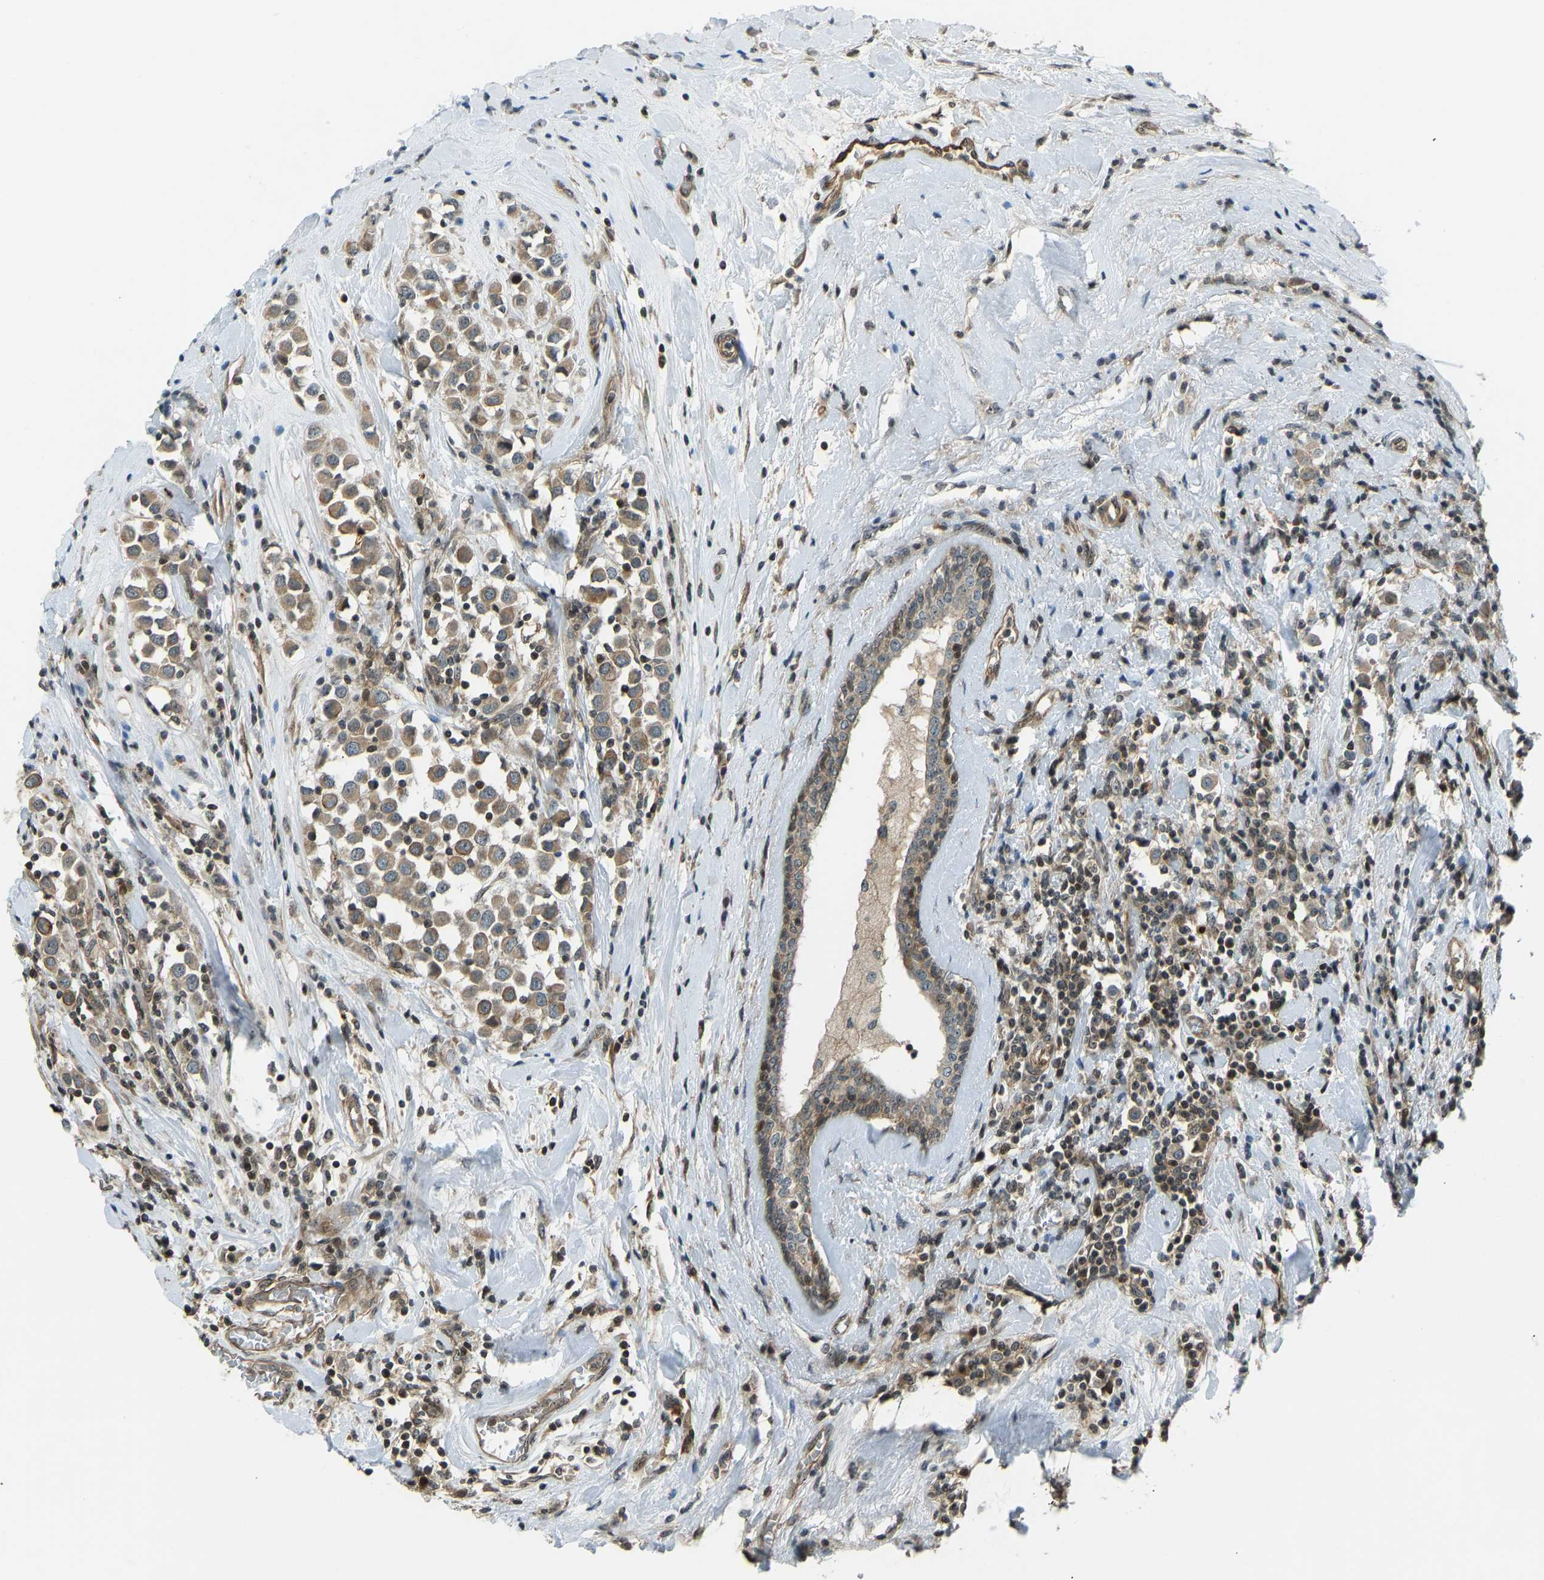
{"staining": {"intensity": "moderate", "quantity": ">75%", "location": "cytoplasmic/membranous"}, "tissue": "breast cancer", "cell_type": "Tumor cells", "image_type": "cancer", "snomed": [{"axis": "morphology", "description": "Duct carcinoma"}, {"axis": "topography", "description": "Breast"}], "caption": "Immunohistochemistry (IHC) image of neoplastic tissue: breast cancer stained using immunohistochemistry (IHC) displays medium levels of moderate protein expression localized specifically in the cytoplasmic/membranous of tumor cells, appearing as a cytoplasmic/membranous brown color.", "gene": "SVOPL", "patient": {"sex": "female", "age": 61}}